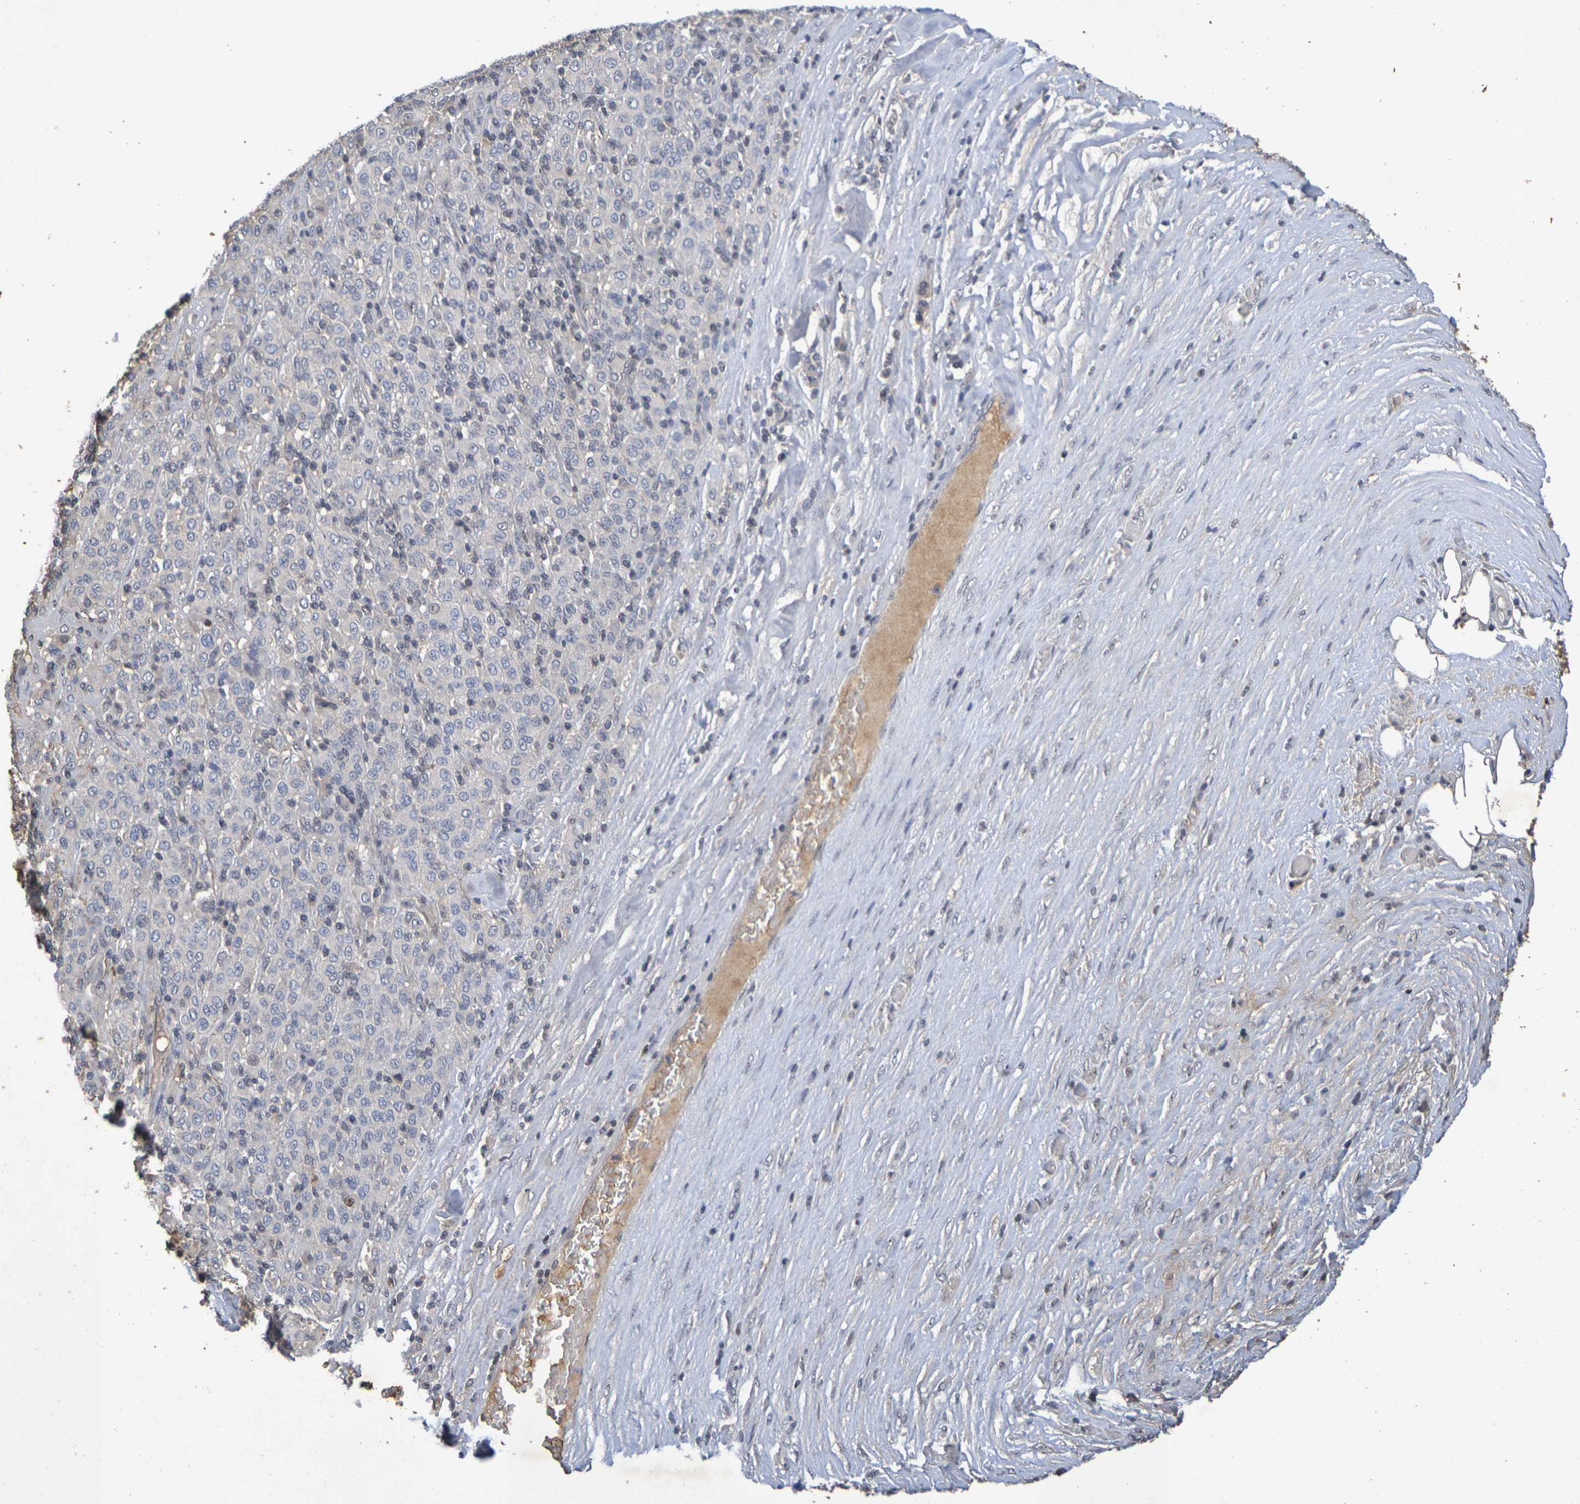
{"staining": {"intensity": "moderate", "quantity": "<25%", "location": "cytoplasmic/membranous"}, "tissue": "melanoma", "cell_type": "Tumor cells", "image_type": "cancer", "snomed": [{"axis": "morphology", "description": "Malignant melanoma, Metastatic site"}, {"axis": "topography", "description": "Pancreas"}], "caption": "An image of malignant melanoma (metastatic site) stained for a protein reveals moderate cytoplasmic/membranous brown staining in tumor cells. (brown staining indicates protein expression, while blue staining denotes nuclei).", "gene": "TERF2", "patient": {"sex": "female", "age": 30}}